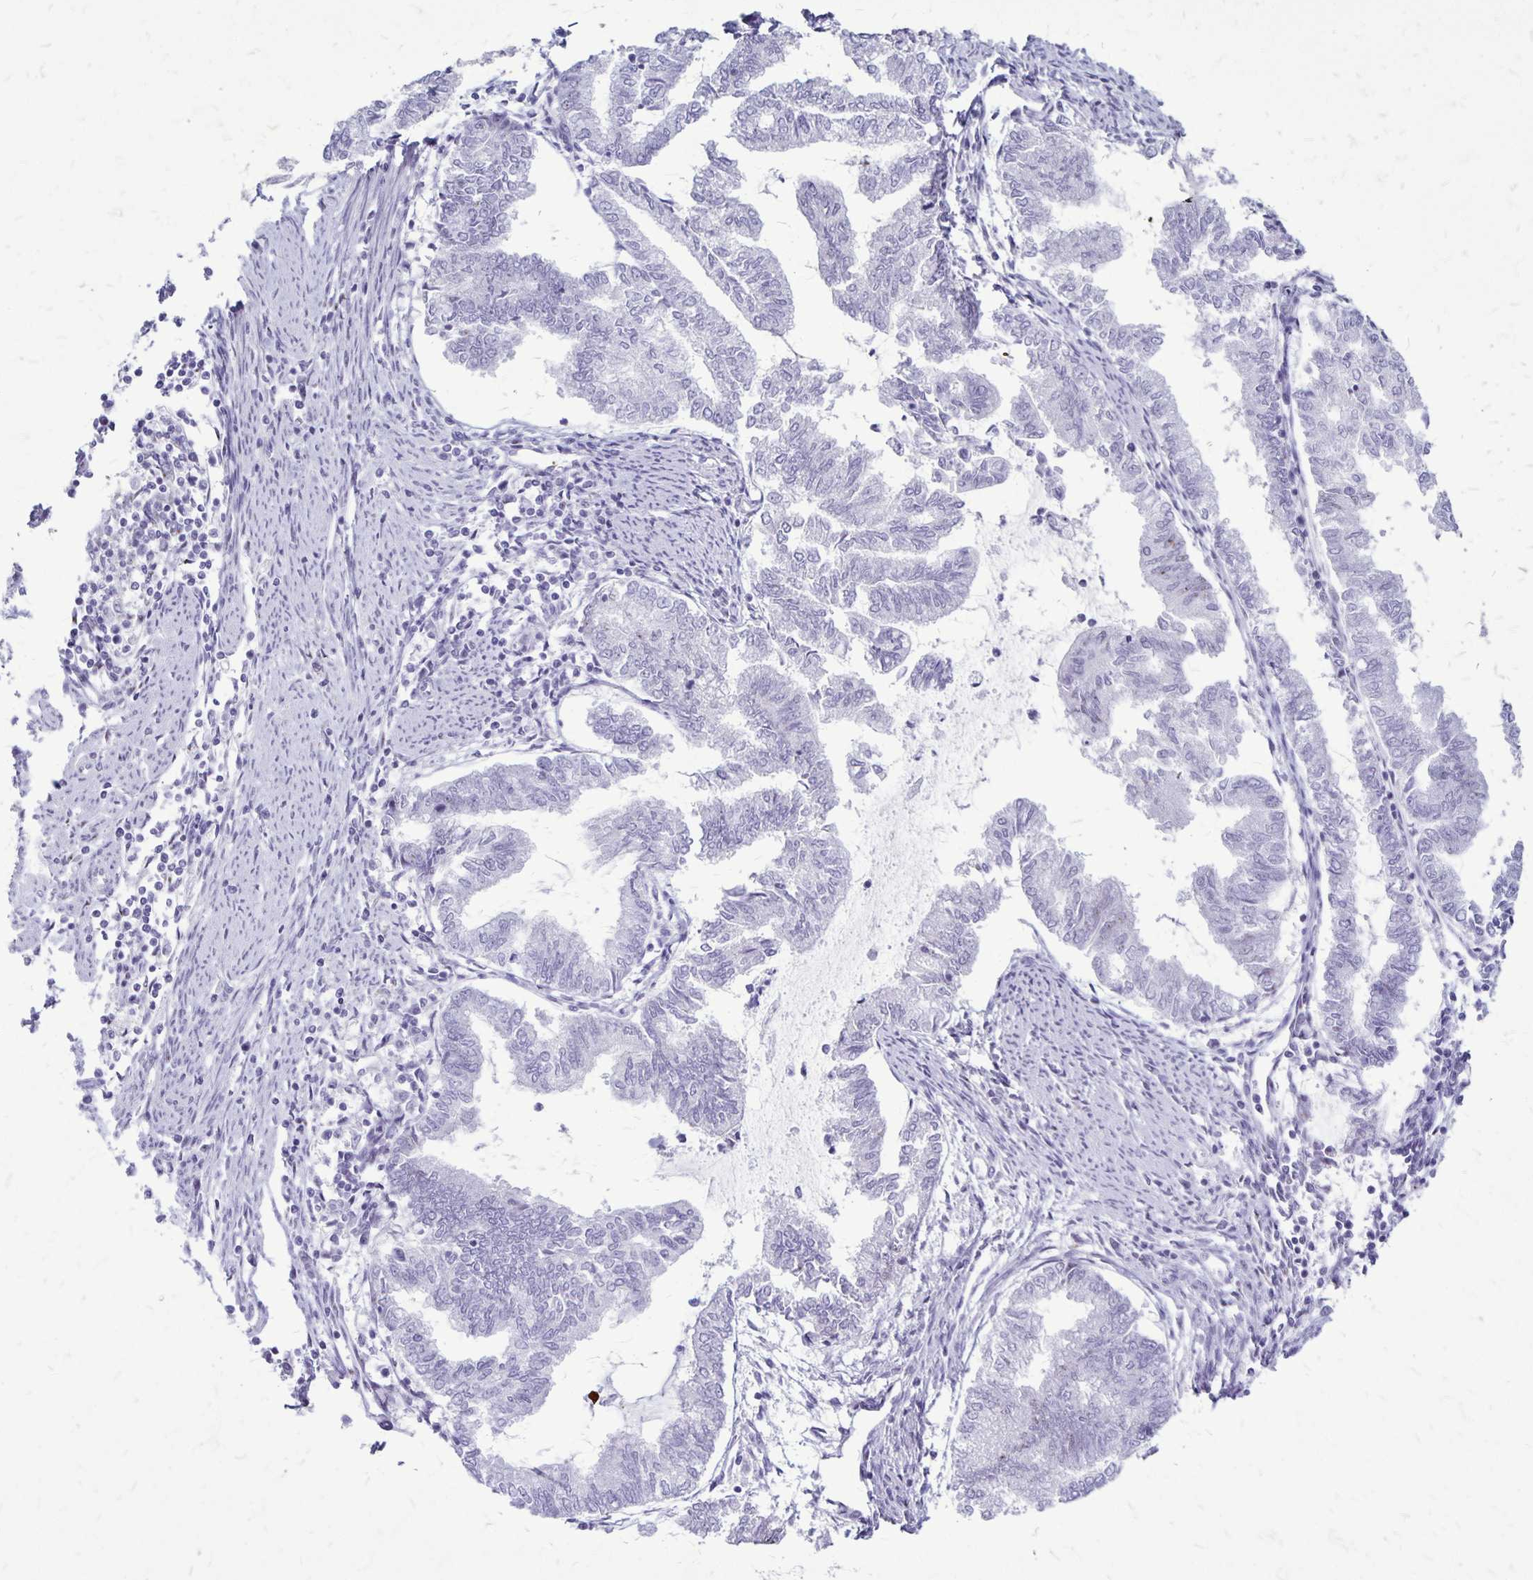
{"staining": {"intensity": "negative", "quantity": "none", "location": "none"}, "tissue": "endometrial cancer", "cell_type": "Tumor cells", "image_type": "cancer", "snomed": [{"axis": "morphology", "description": "Adenocarcinoma, NOS"}, {"axis": "topography", "description": "Endometrium"}], "caption": "Immunohistochemical staining of human adenocarcinoma (endometrial) reveals no significant positivity in tumor cells.", "gene": "GP9", "patient": {"sex": "female", "age": 79}}